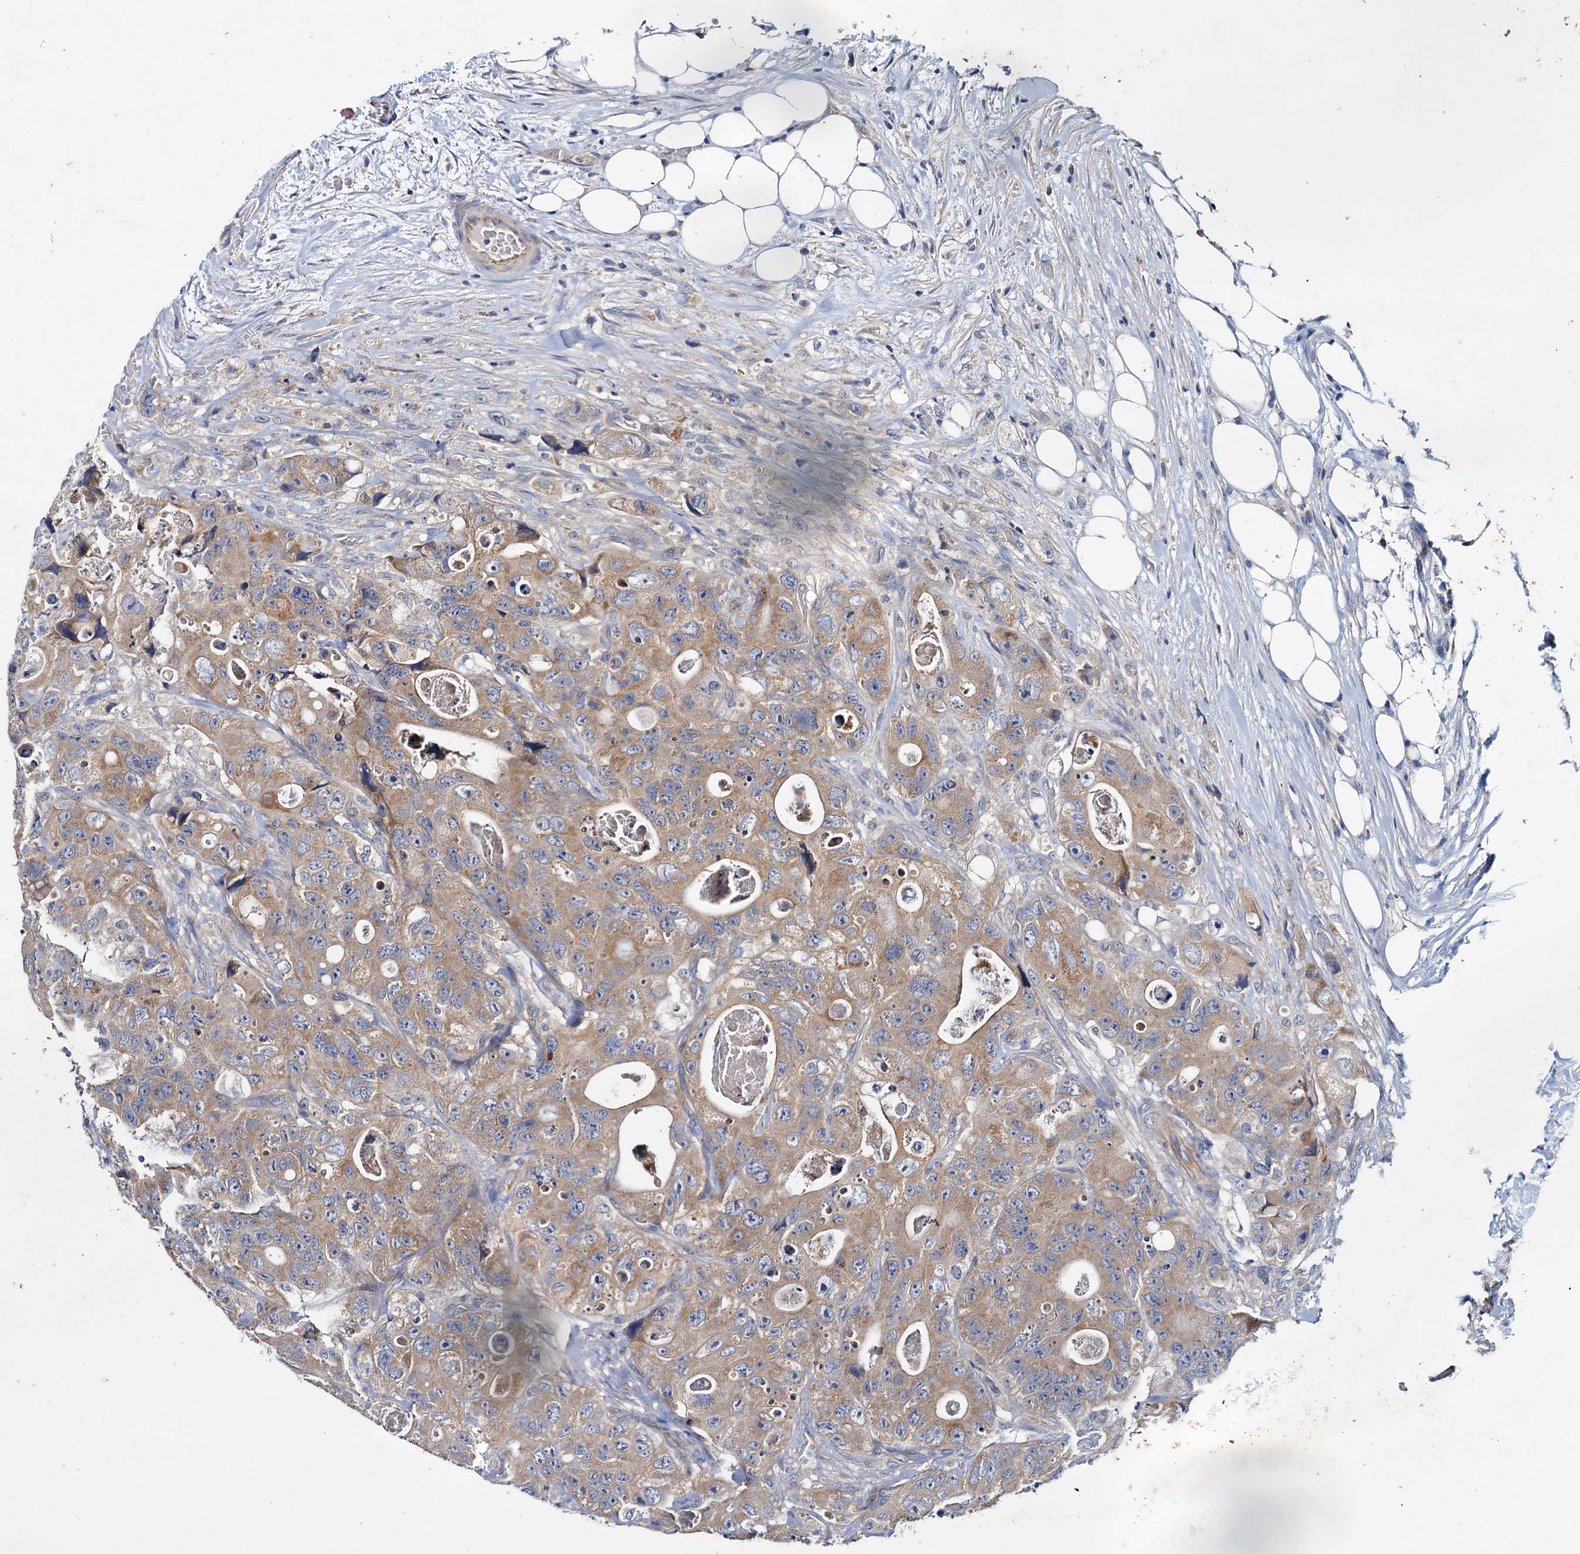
{"staining": {"intensity": "moderate", "quantity": ">75%", "location": "cytoplasmic/membranous"}, "tissue": "colorectal cancer", "cell_type": "Tumor cells", "image_type": "cancer", "snomed": [{"axis": "morphology", "description": "Adenocarcinoma, NOS"}, {"axis": "topography", "description": "Colon"}], "caption": "High-power microscopy captured an immunohistochemistry (IHC) micrograph of adenocarcinoma (colorectal), revealing moderate cytoplasmic/membranous expression in about >75% of tumor cells.", "gene": "CEP295", "patient": {"sex": "female", "age": 46}}